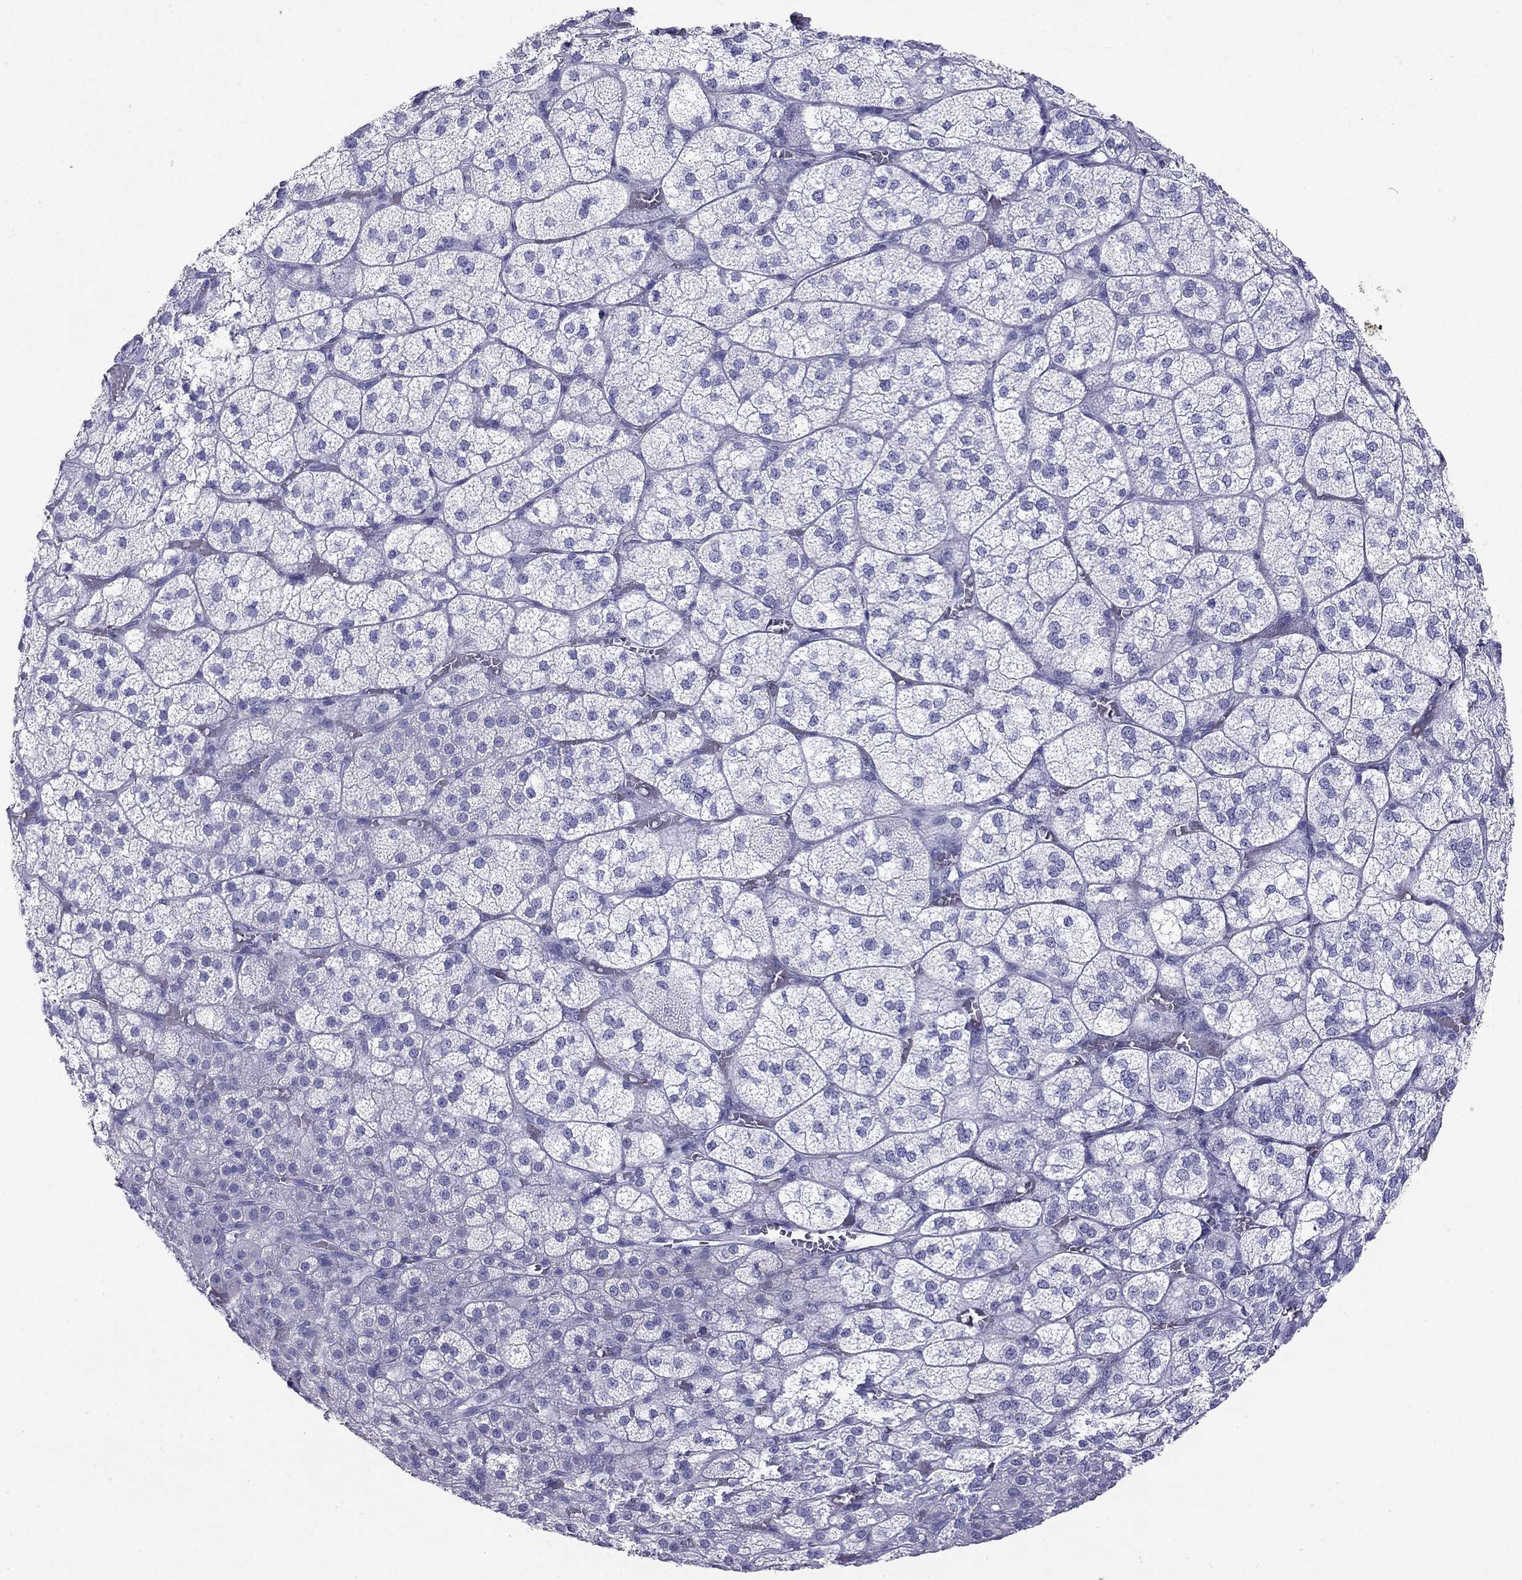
{"staining": {"intensity": "negative", "quantity": "none", "location": "none"}, "tissue": "adrenal gland", "cell_type": "Glandular cells", "image_type": "normal", "snomed": [{"axis": "morphology", "description": "Normal tissue, NOS"}, {"axis": "topography", "description": "Adrenal gland"}], "caption": "A high-resolution micrograph shows immunohistochemistry staining of normal adrenal gland, which exhibits no significant staining in glandular cells.", "gene": "HLA", "patient": {"sex": "female", "age": 60}}